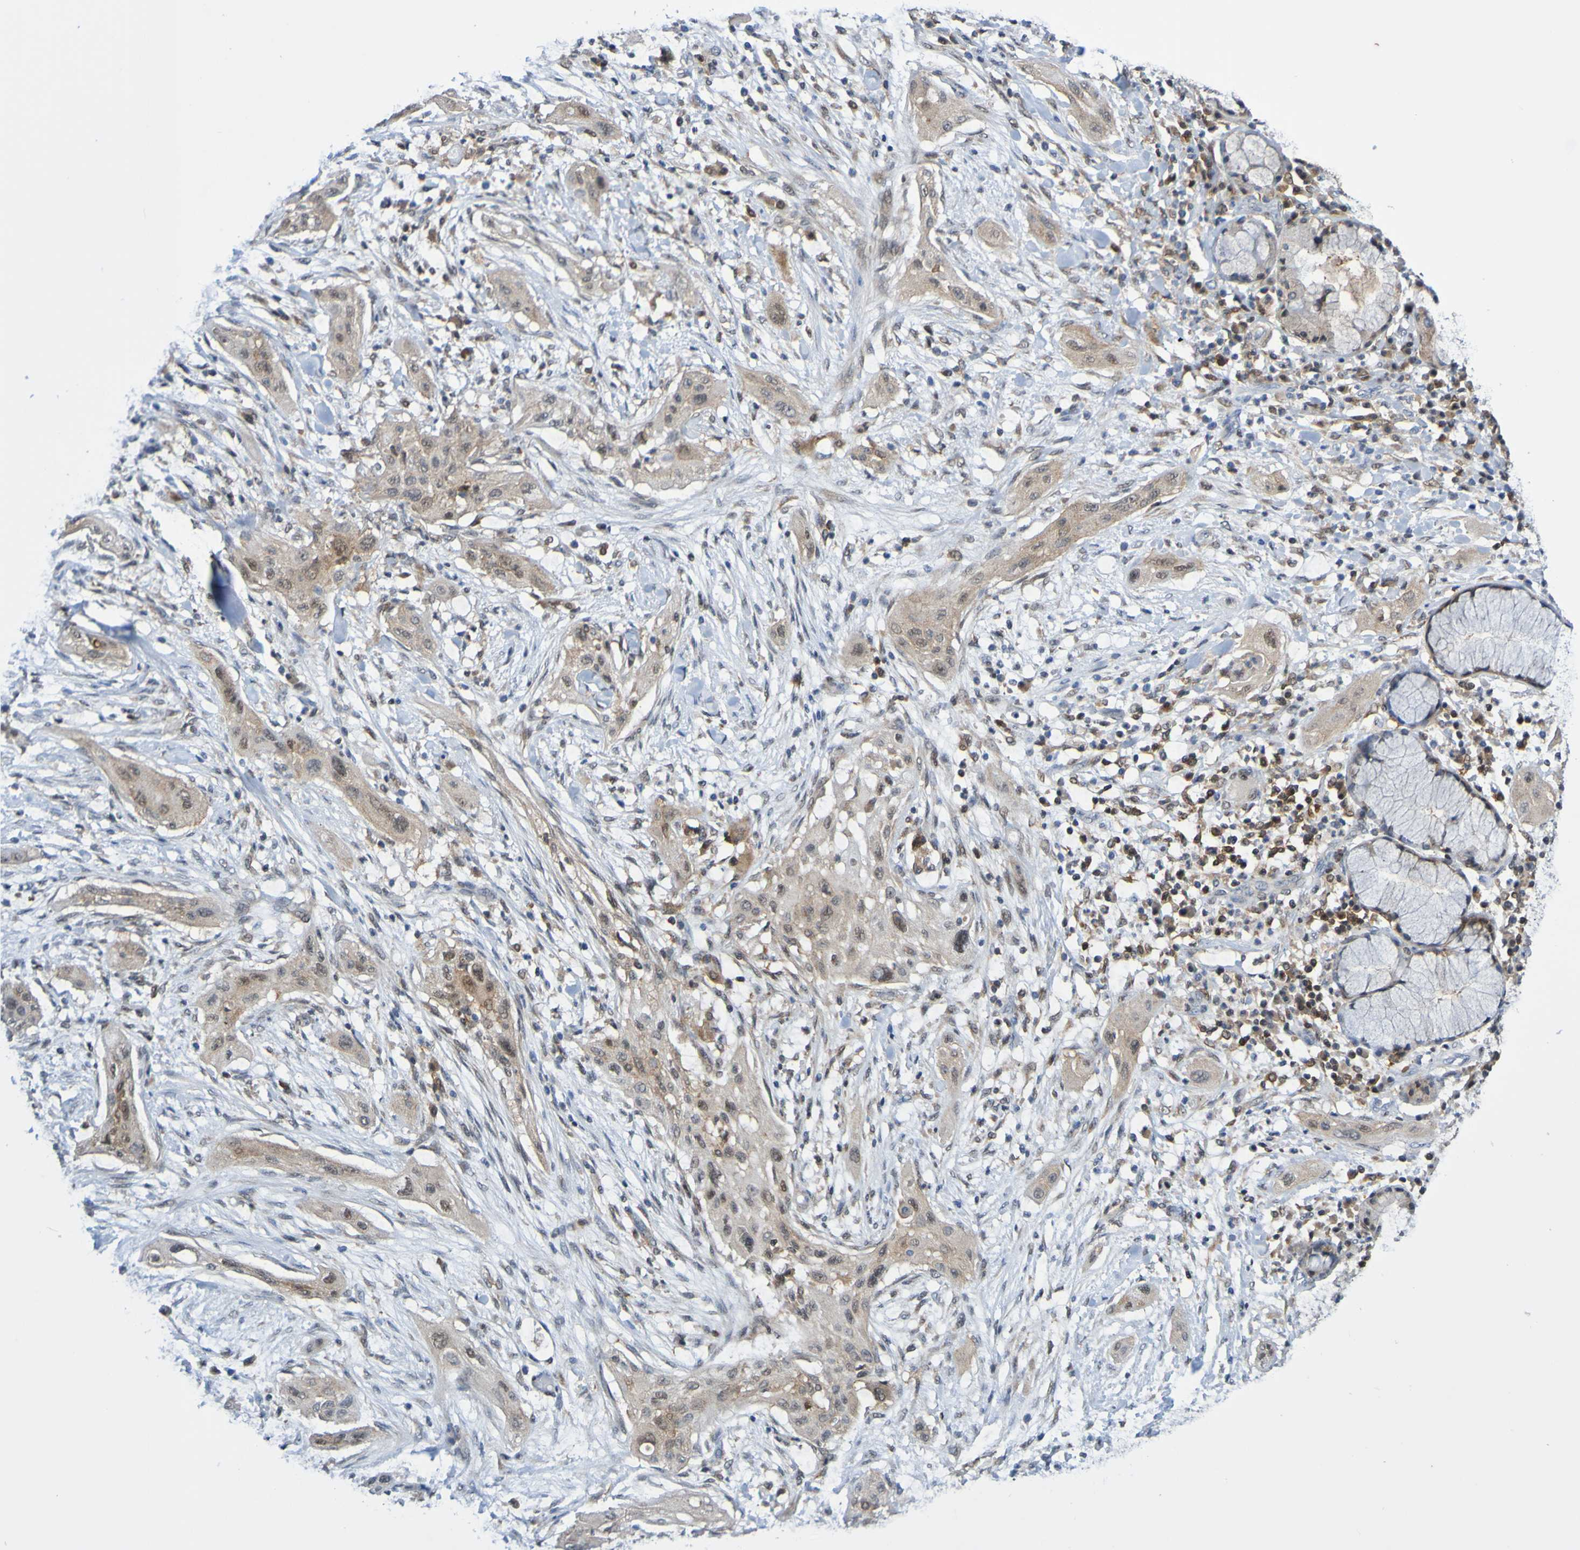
{"staining": {"intensity": "weak", "quantity": ">75%", "location": "cytoplasmic/membranous"}, "tissue": "lung cancer", "cell_type": "Tumor cells", "image_type": "cancer", "snomed": [{"axis": "morphology", "description": "Squamous cell carcinoma, NOS"}, {"axis": "topography", "description": "Lung"}], "caption": "IHC image of lung cancer stained for a protein (brown), which displays low levels of weak cytoplasmic/membranous positivity in approximately >75% of tumor cells.", "gene": "ATIC", "patient": {"sex": "female", "age": 47}}